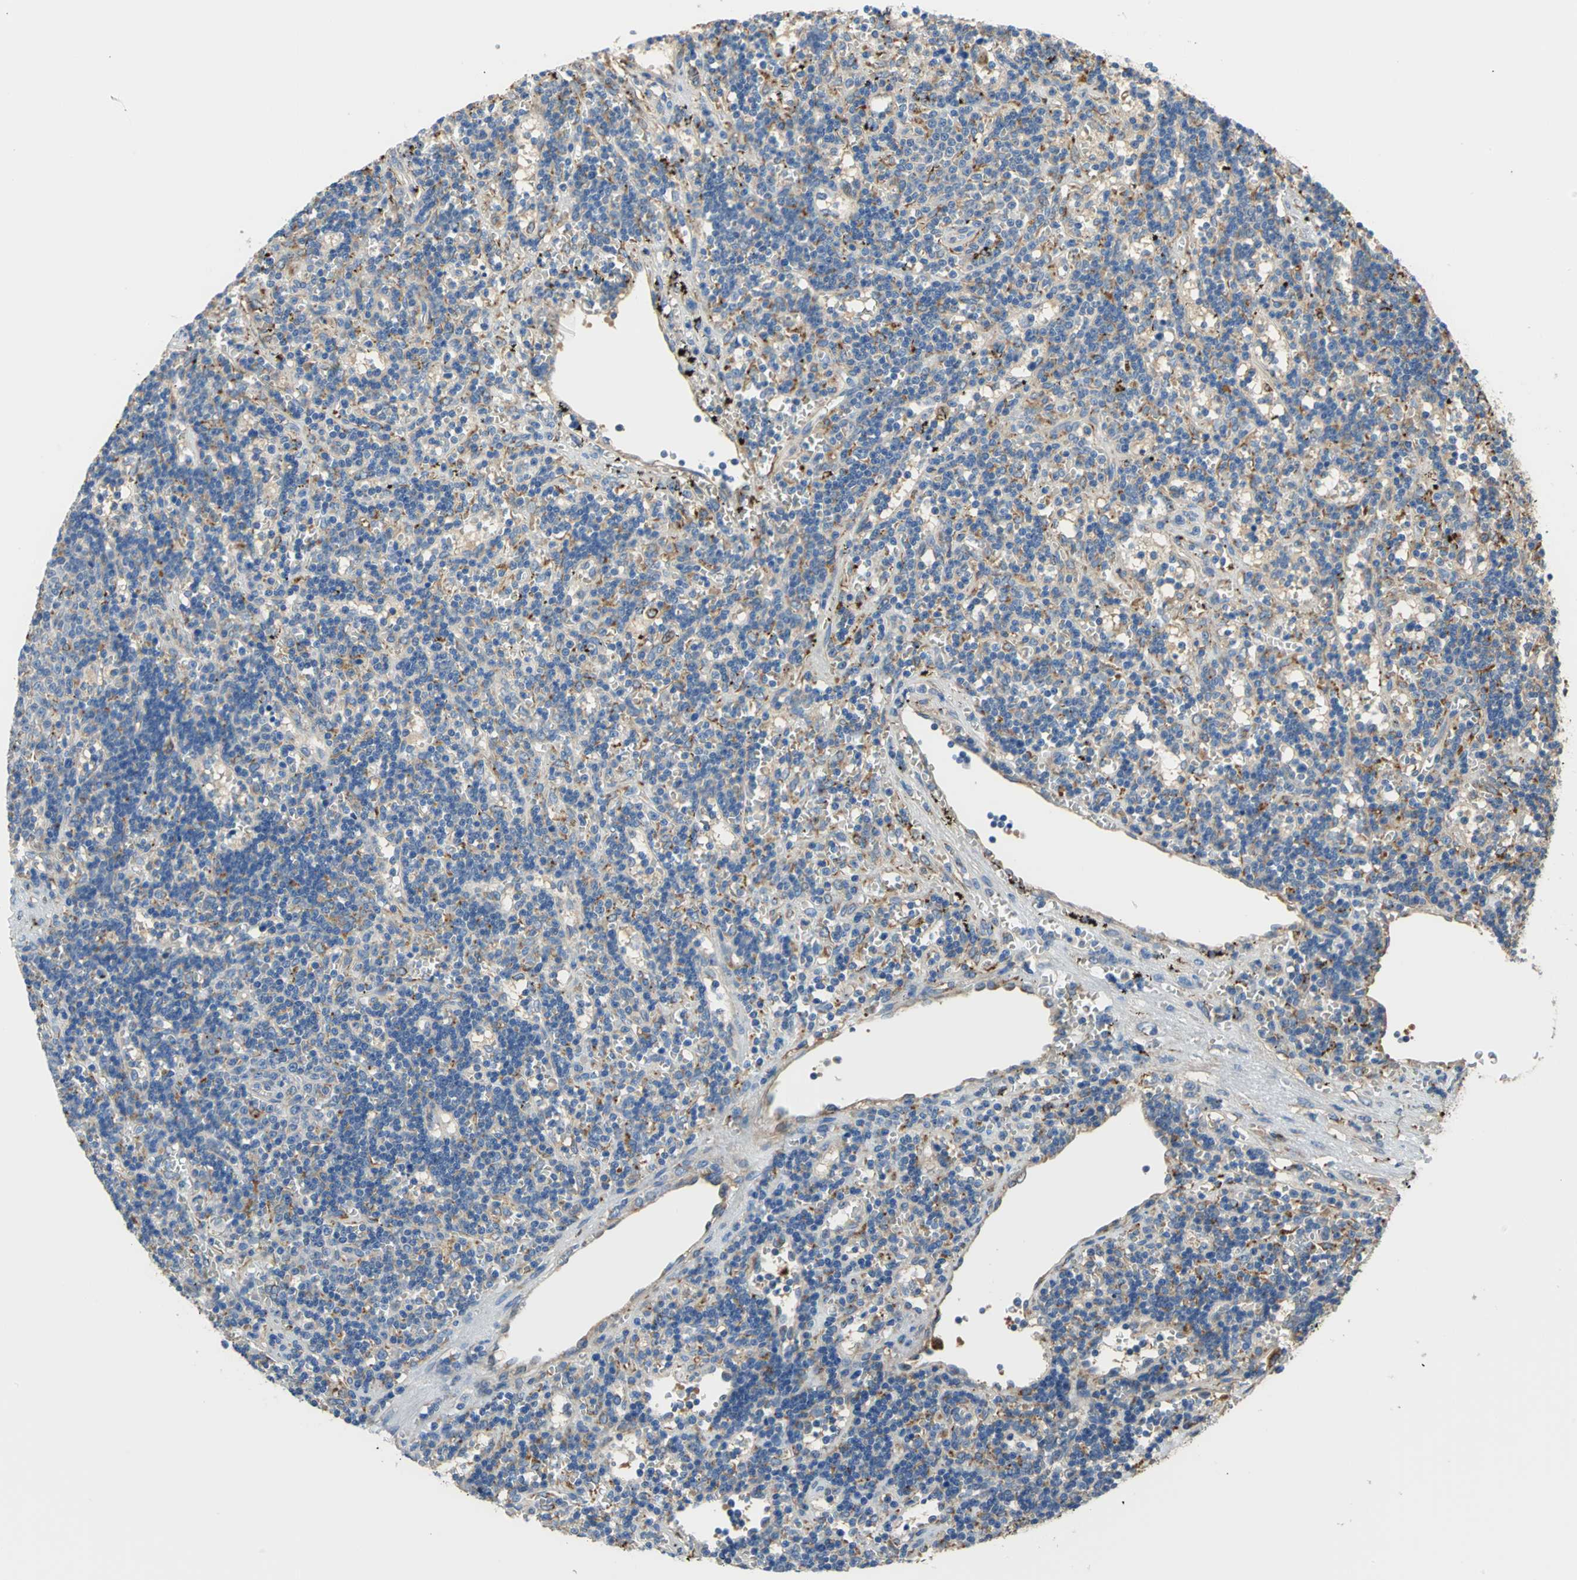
{"staining": {"intensity": "negative", "quantity": "none", "location": "none"}, "tissue": "lymphoma", "cell_type": "Tumor cells", "image_type": "cancer", "snomed": [{"axis": "morphology", "description": "Malignant lymphoma, non-Hodgkin's type, Low grade"}, {"axis": "topography", "description": "Spleen"}], "caption": "Protein analysis of lymphoma demonstrates no significant expression in tumor cells. (Brightfield microscopy of DAB immunohistochemistry (IHC) at high magnification).", "gene": "DIAPH2", "patient": {"sex": "male", "age": 60}}